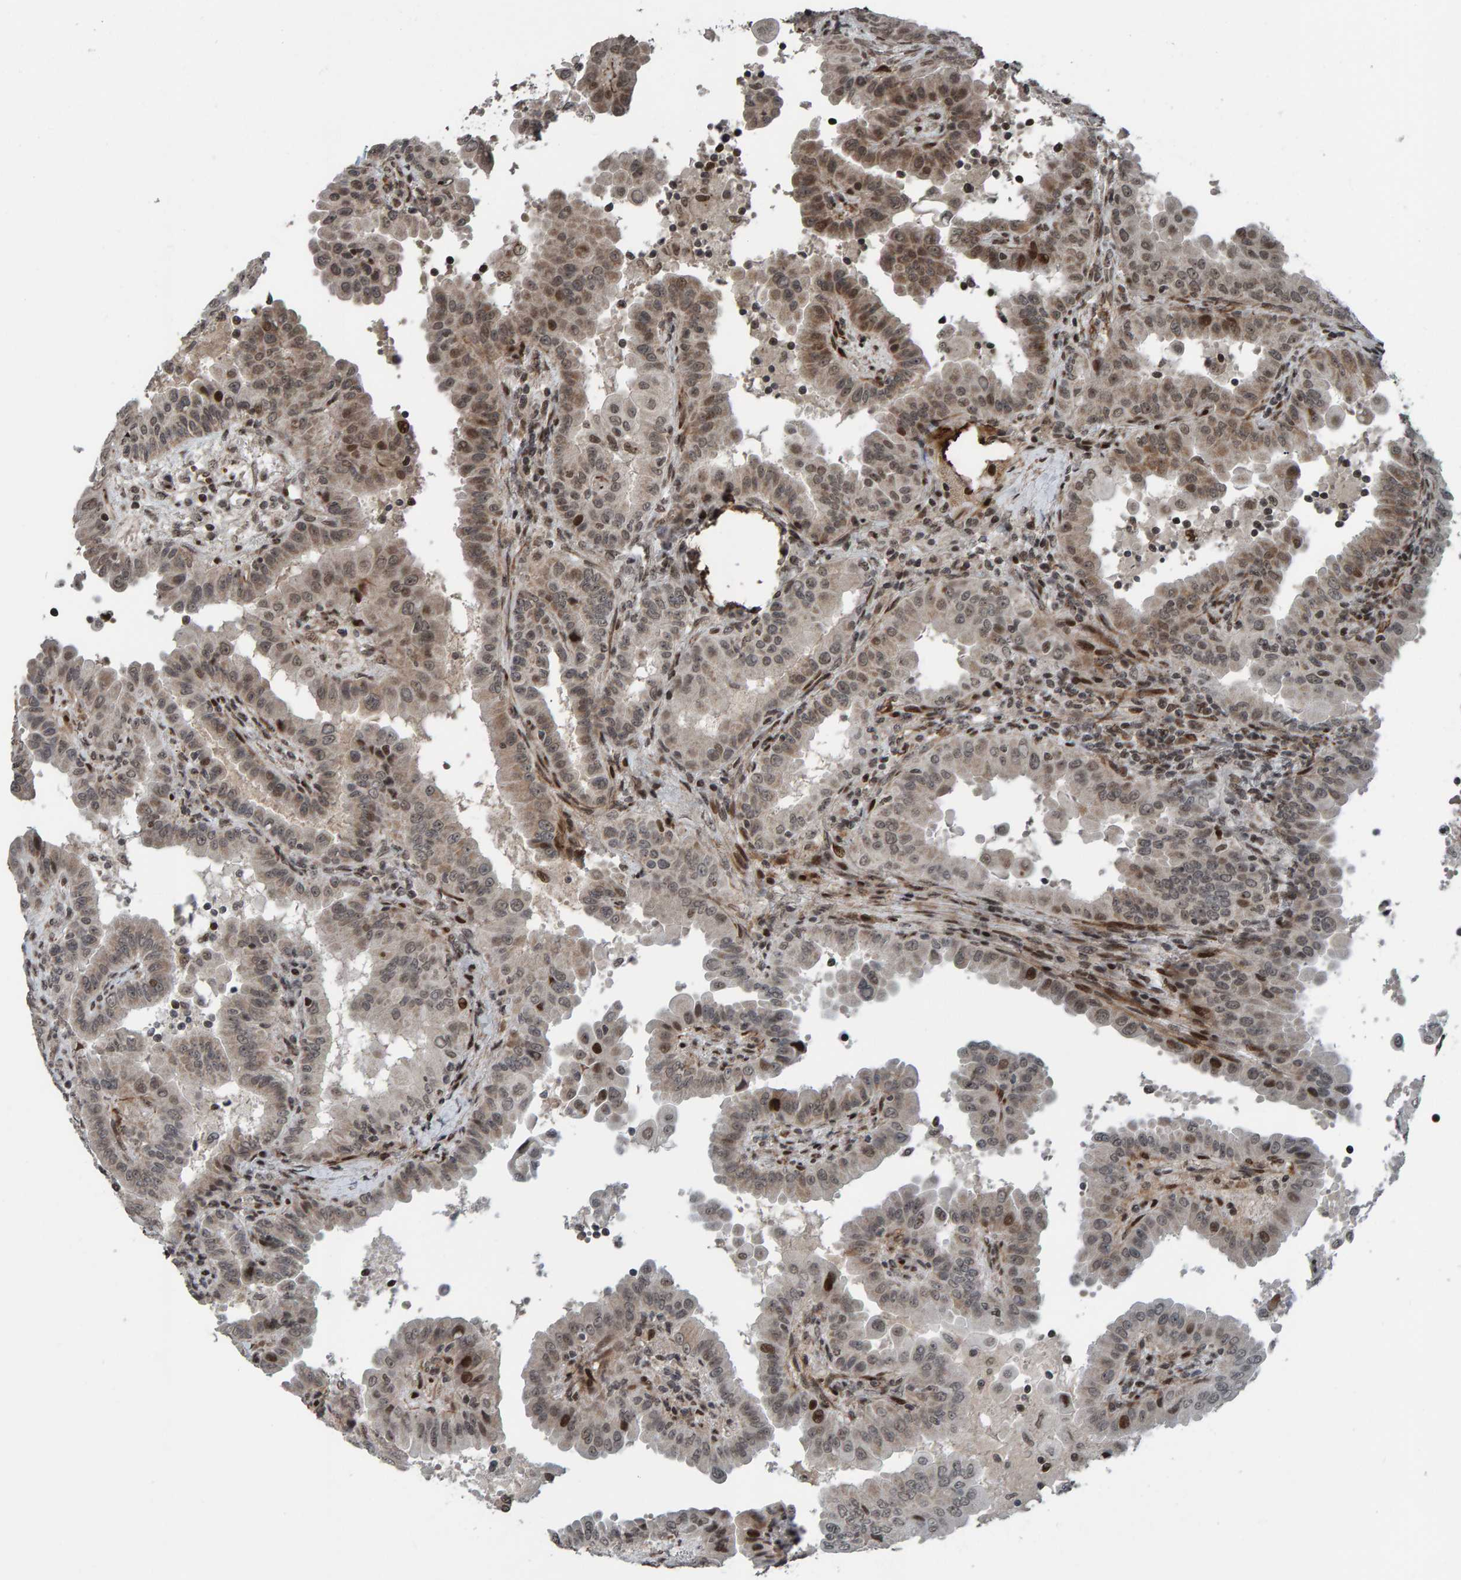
{"staining": {"intensity": "weak", "quantity": ">75%", "location": "cytoplasmic/membranous,nuclear"}, "tissue": "thyroid cancer", "cell_type": "Tumor cells", "image_type": "cancer", "snomed": [{"axis": "morphology", "description": "Papillary adenocarcinoma, NOS"}, {"axis": "topography", "description": "Thyroid gland"}], "caption": "Protein staining by immunohistochemistry (IHC) shows weak cytoplasmic/membranous and nuclear staining in approximately >75% of tumor cells in thyroid papillary adenocarcinoma.", "gene": "ZNF366", "patient": {"sex": "male", "age": 33}}